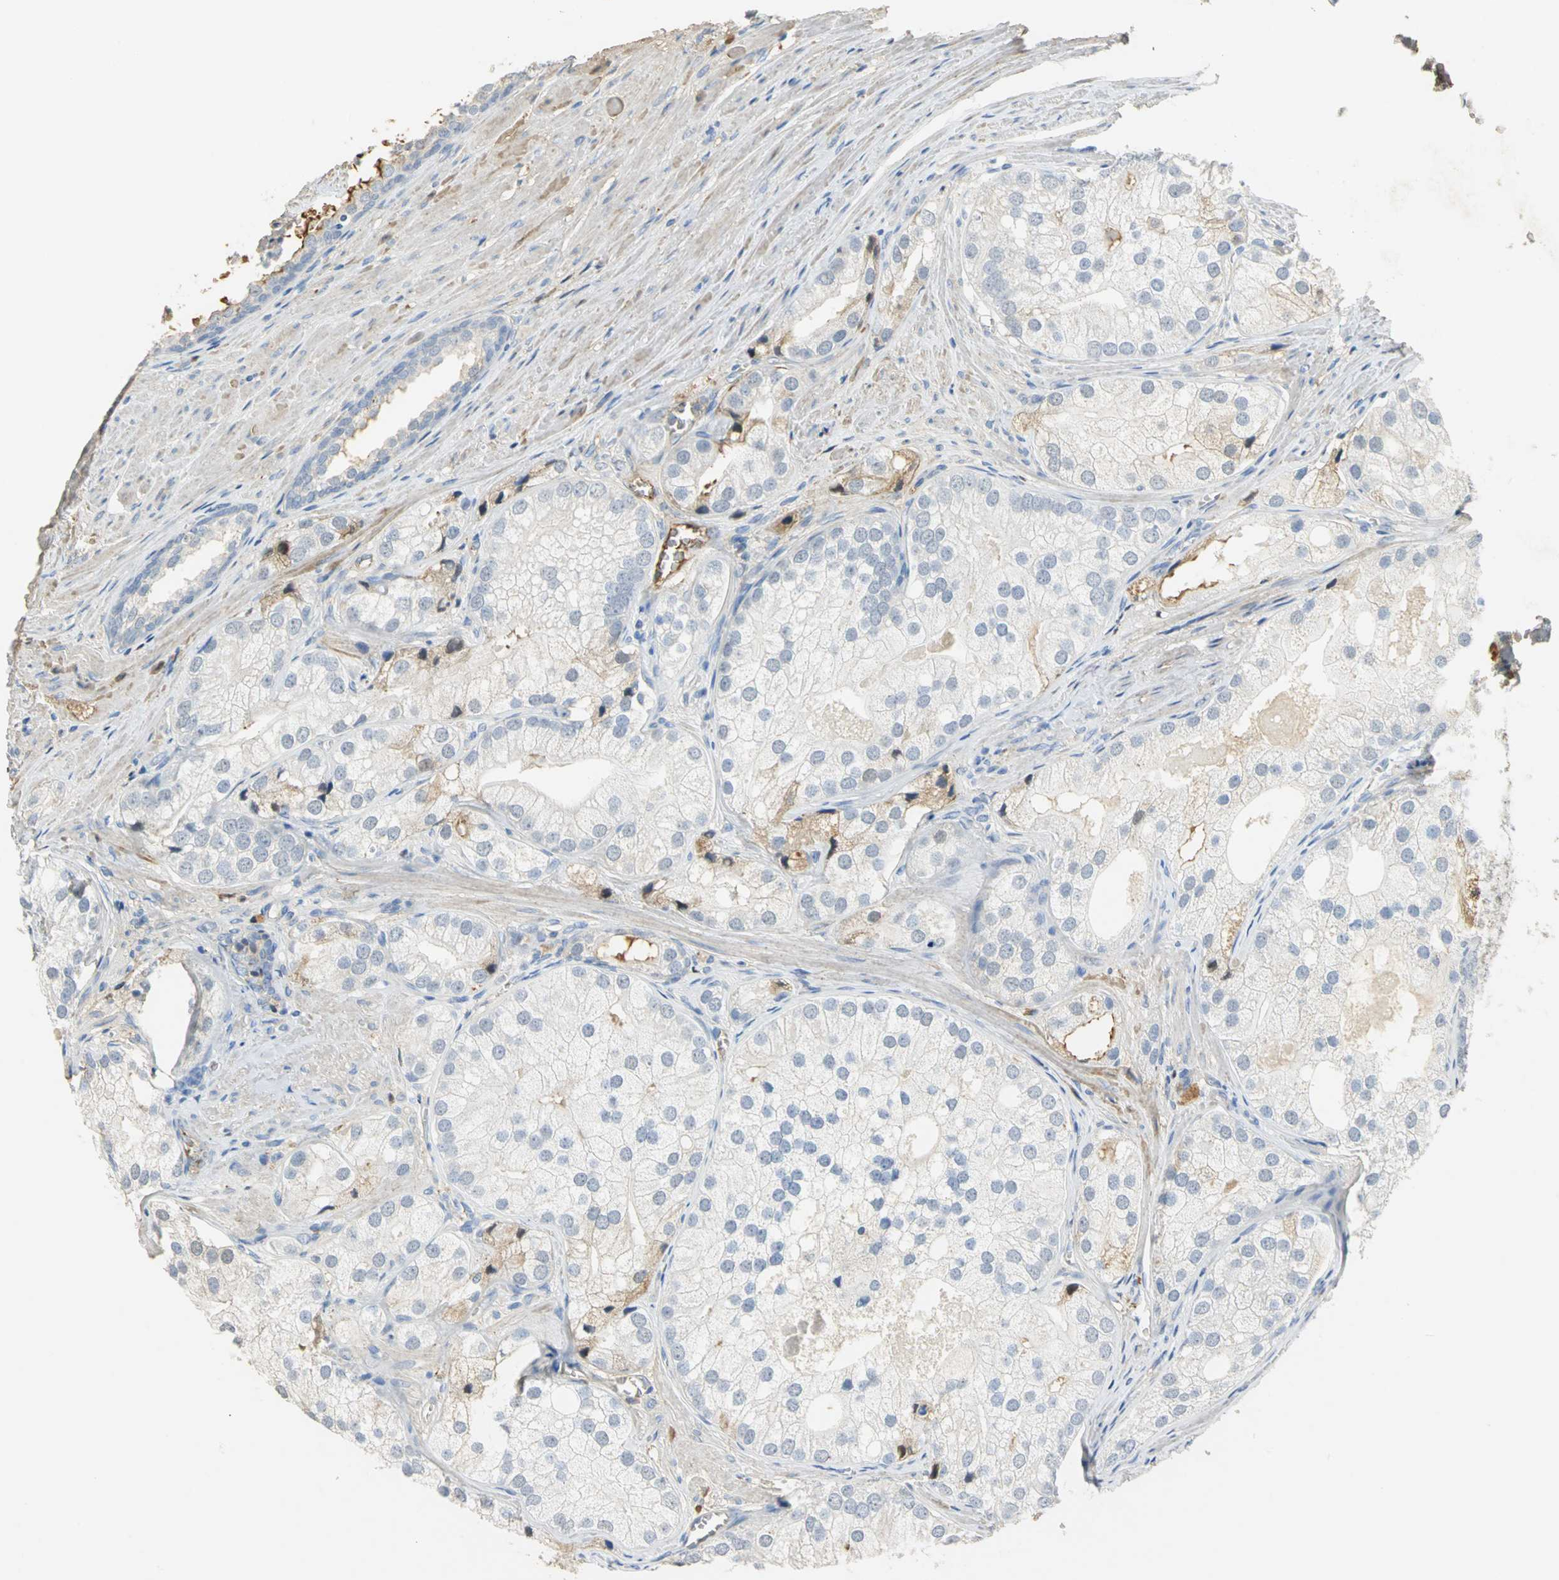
{"staining": {"intensity": "weak", "quantity": "25%-75%", "location": "cytoplasmic/membranous"}, "tissue": "prostate cancer", "cell_type": "Tumor cells", "image_type": "cancer", "snomed": [{"axis": "morphology", "description": "Adenocarcinoma, Low grade"}, {"axis": "topography", "description": "Prostate"}], "caption": "The photomicrograph reveals immunohistochemical staining of adenocarcinoma (low-grade) (prostate). There is weak cytoplasmic/membranous staining is seen in about 25%-75% of tumor cells. The protein of interest is shown in brown color, while the nuclei are stained blue.", "gene": "GYG2", "patient": {"sex": "male", "age": 69}}